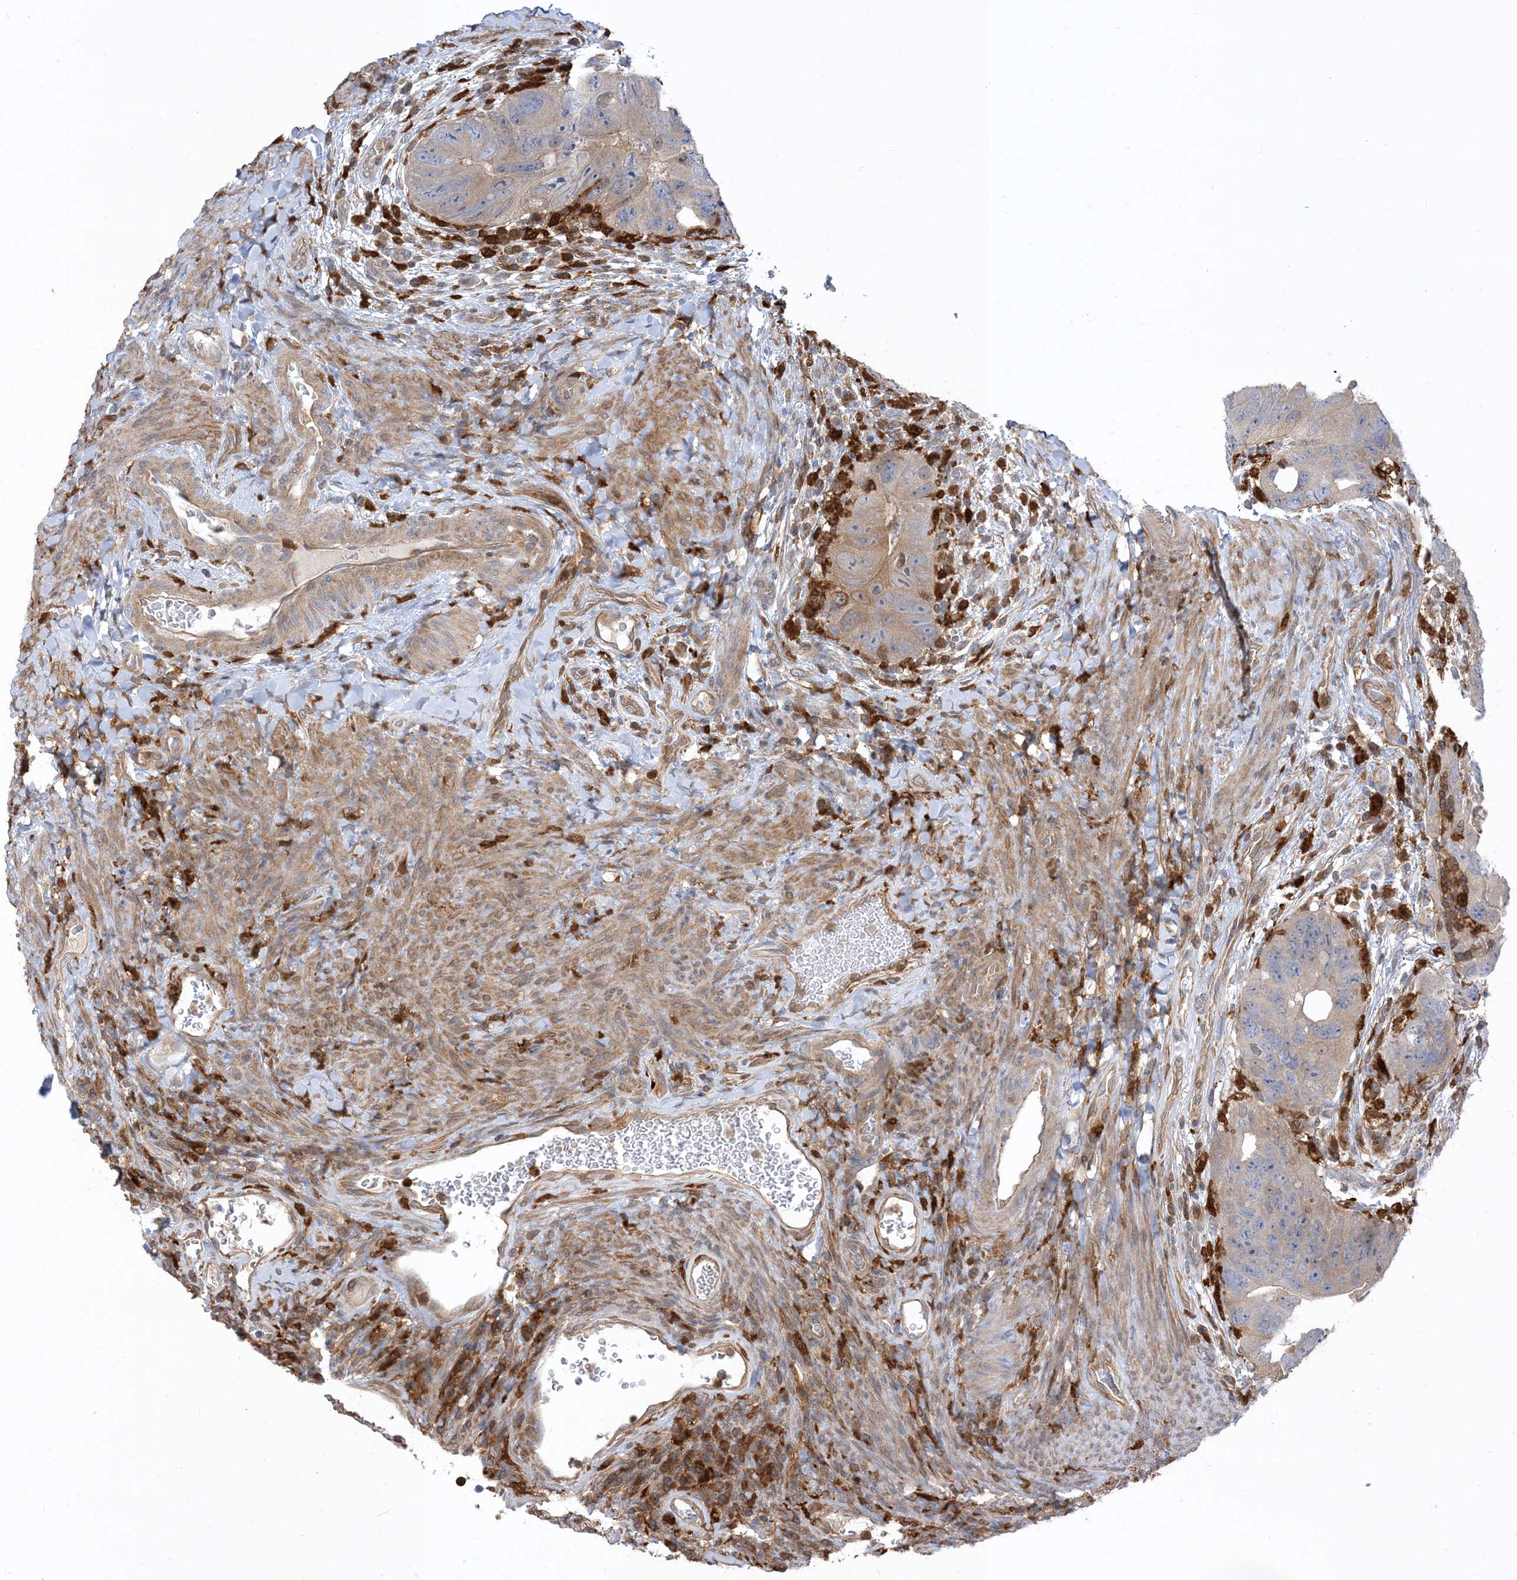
{"staining": {"intensity": "moderate", "quantity": "<25%", "location": "cytoplasmic/membranous"}, "tissue": "colorectal cancer", "cell_type": "Tumor cells", "image_type": "cancer", "snomed": [{"axis": "morphology", "description": "Adenocarcinoma, NOS"}, {"axis": "topography", "description": "Rectum"}], "caption": "An immunohistochemistry micrograph of tumor tissue is shown. Protein staining in brown labels moderate cytoplasmic/membranous positivity in colorectal adenocarcinoma within tumor cells.", "gene": "NAGK", "patient": {"sex": "male", "age": 59}}